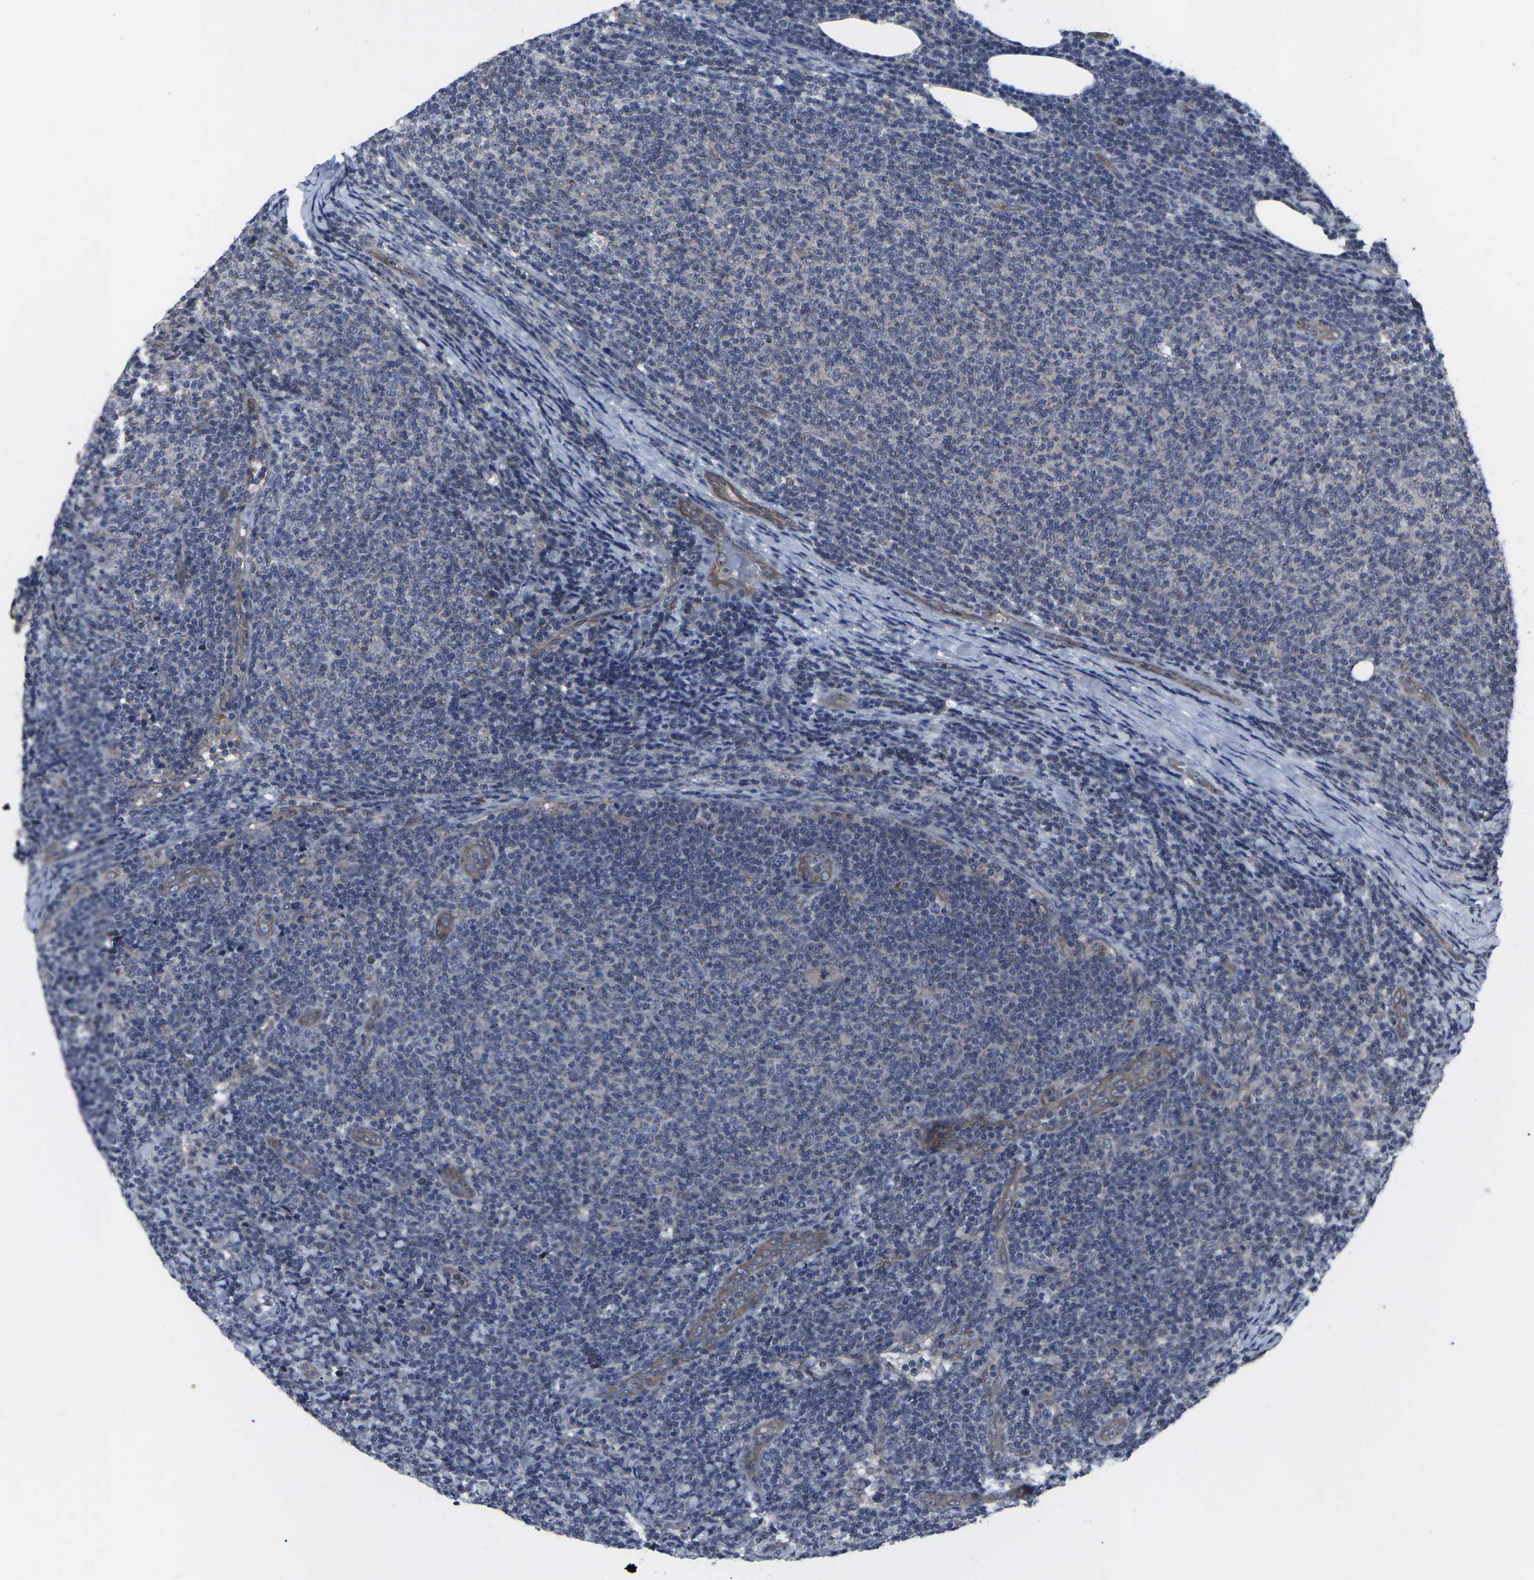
{"staining": {"intensity": "negative", "quantity": "none", "location": "none"}, "tissue": "lymphoma", "cell_type": "Tumor cells", "image_type": "cancer", "snomed": [{"axis": "morphology", "description": "Malignant lymphoma, non-Hodgkin's type, Low grade"}, {"axis": "topography", "description": "Lymph node"}], "caption": "Immunohistochemical staining of human lymphoma displays no significant staining in tumor cells.", "gene": "MAPKAPK2", "patient": {"sex": "male", "age": 66}}